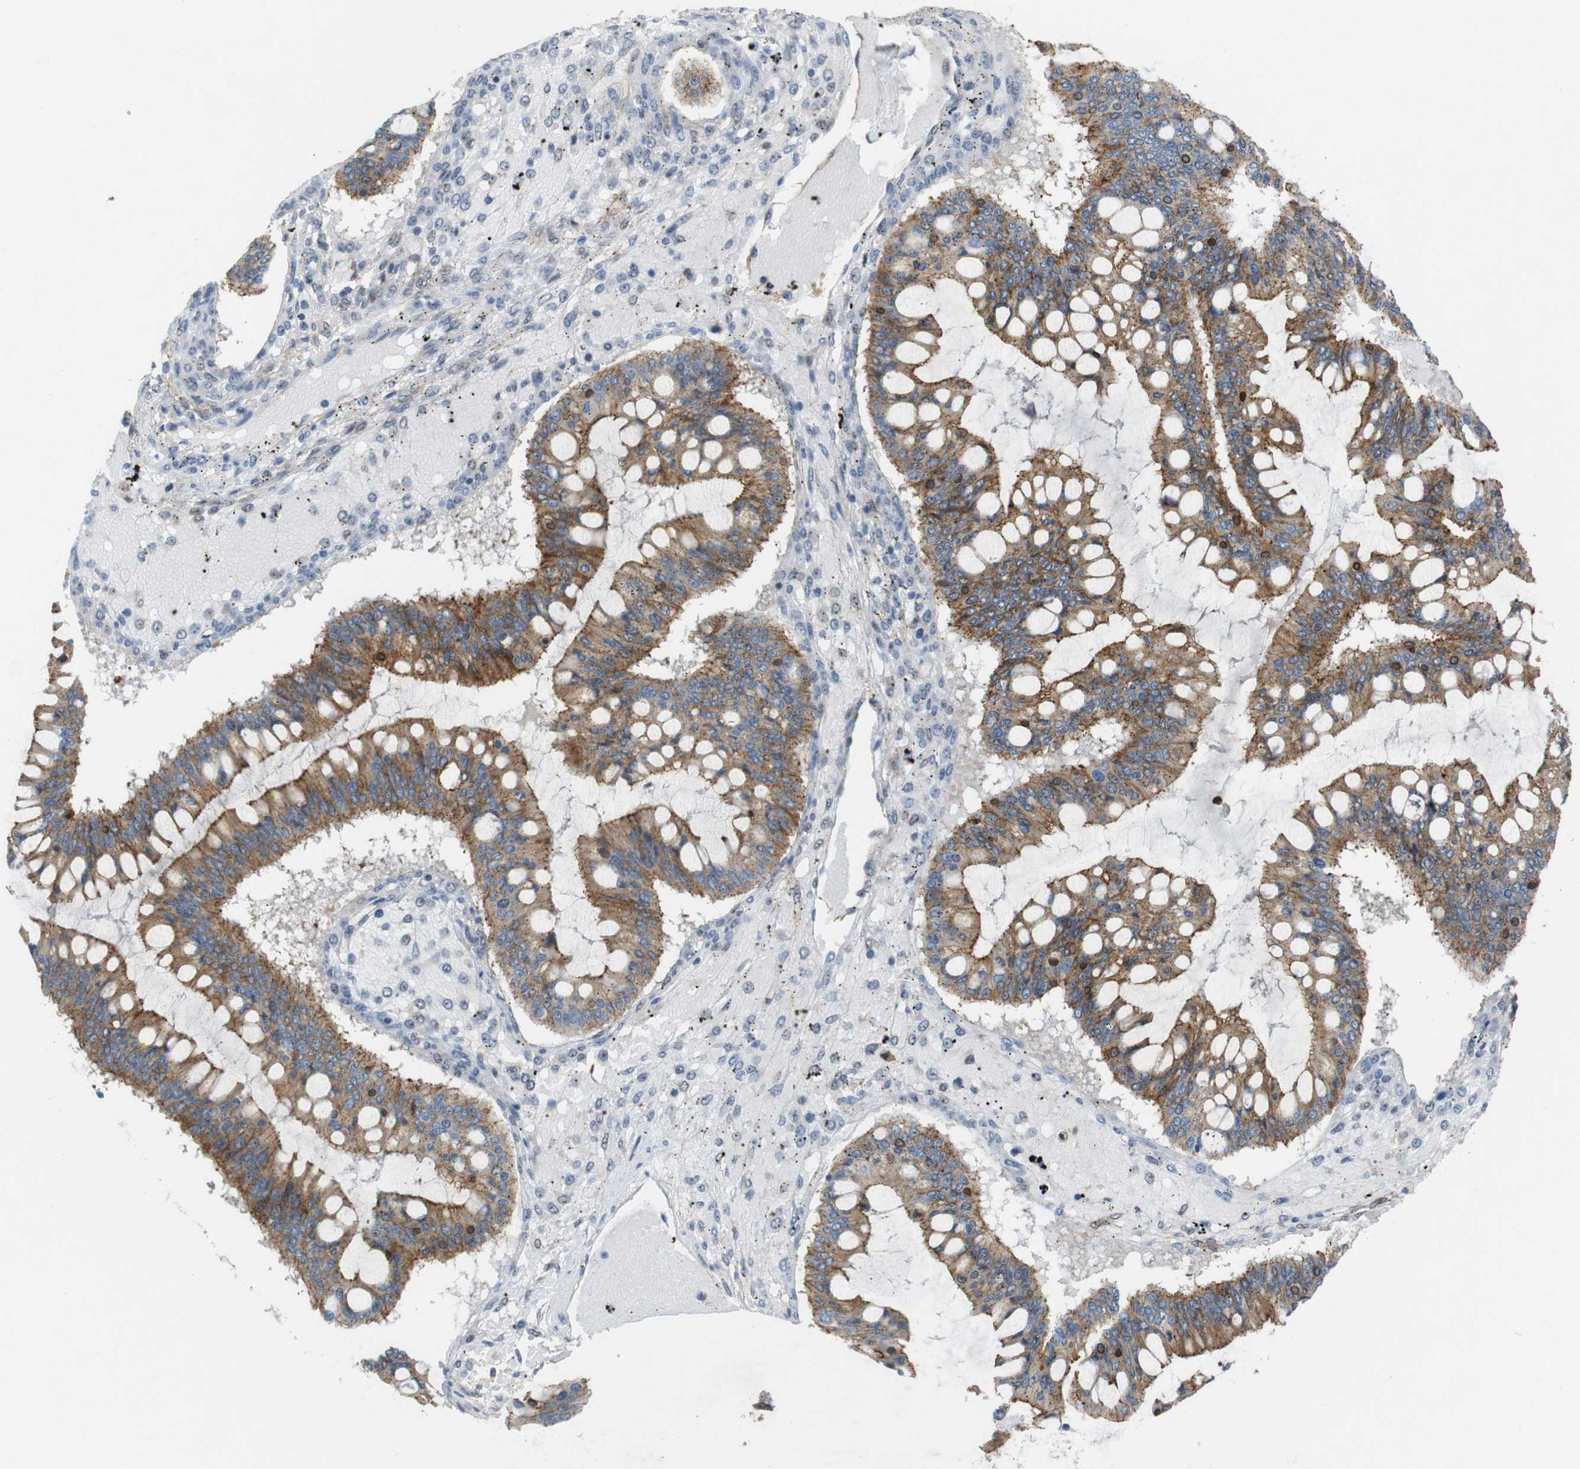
{"staining": {"intensity": "moderate", "quantity": ">75%", "location": "cytoplasmic/membranous"}, "tissue": "ovarian cancer", "cell_type": "Tumor cells", "image_type": "cancer", "snomed": [{"axis": "morphology", "description": "Cystadenocarcinoma, mucinous, NOS"}, {"axis": "topography", "description": "Ovary"}], "caption": "The histopathology image displays a brown stain indicating the presence of a protein in the cytoplasmic/membranous of tumor cells in ovarian cancer (mucinous cystadenocarcinoma).", "gene": "TJP3", "patient": {"sex": "female", "age": 73}}